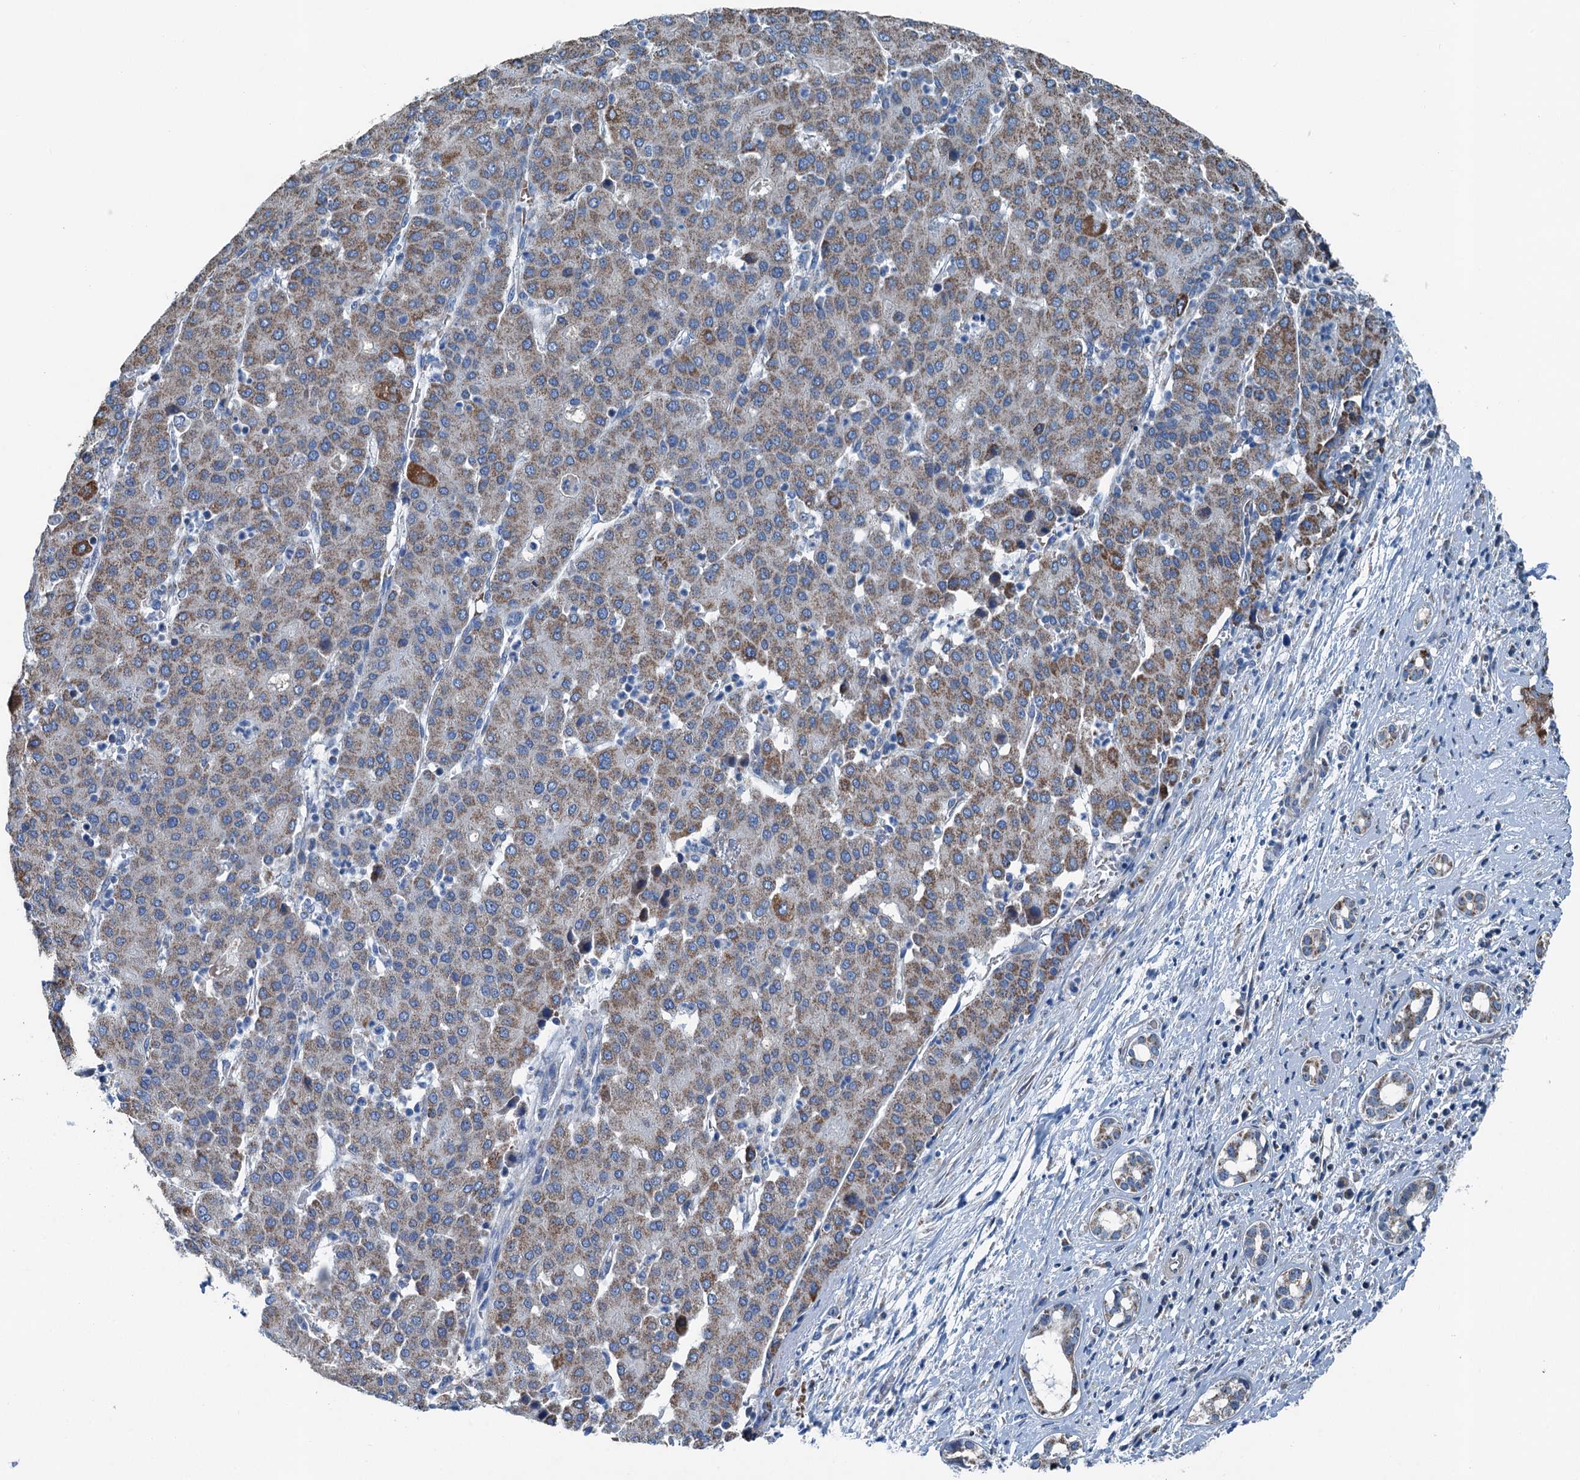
{"staining": {"intensity": "moderate", "quantity": ">75%", "location": "cytoplasmic/membranous"}, "tissue": "liver cancer", "cell_type": "Tumor cells", "image_type": "cancer", "snomed": [{"axis": "morphology", "description": "Carcinoma, Hepatocellular, NOS"}, {"axis": "topography", "description": "Liver"}], "caption": "Immunohistochemistry (IHC) image of liver cancer stained for a protein (brown), which exhibits medium levels of moderate cytoplasmic/membranous staining in approximately >75% of tumor cells.", "gene": "TRPT1", "patient": {"sex": "male", "age": 65}}